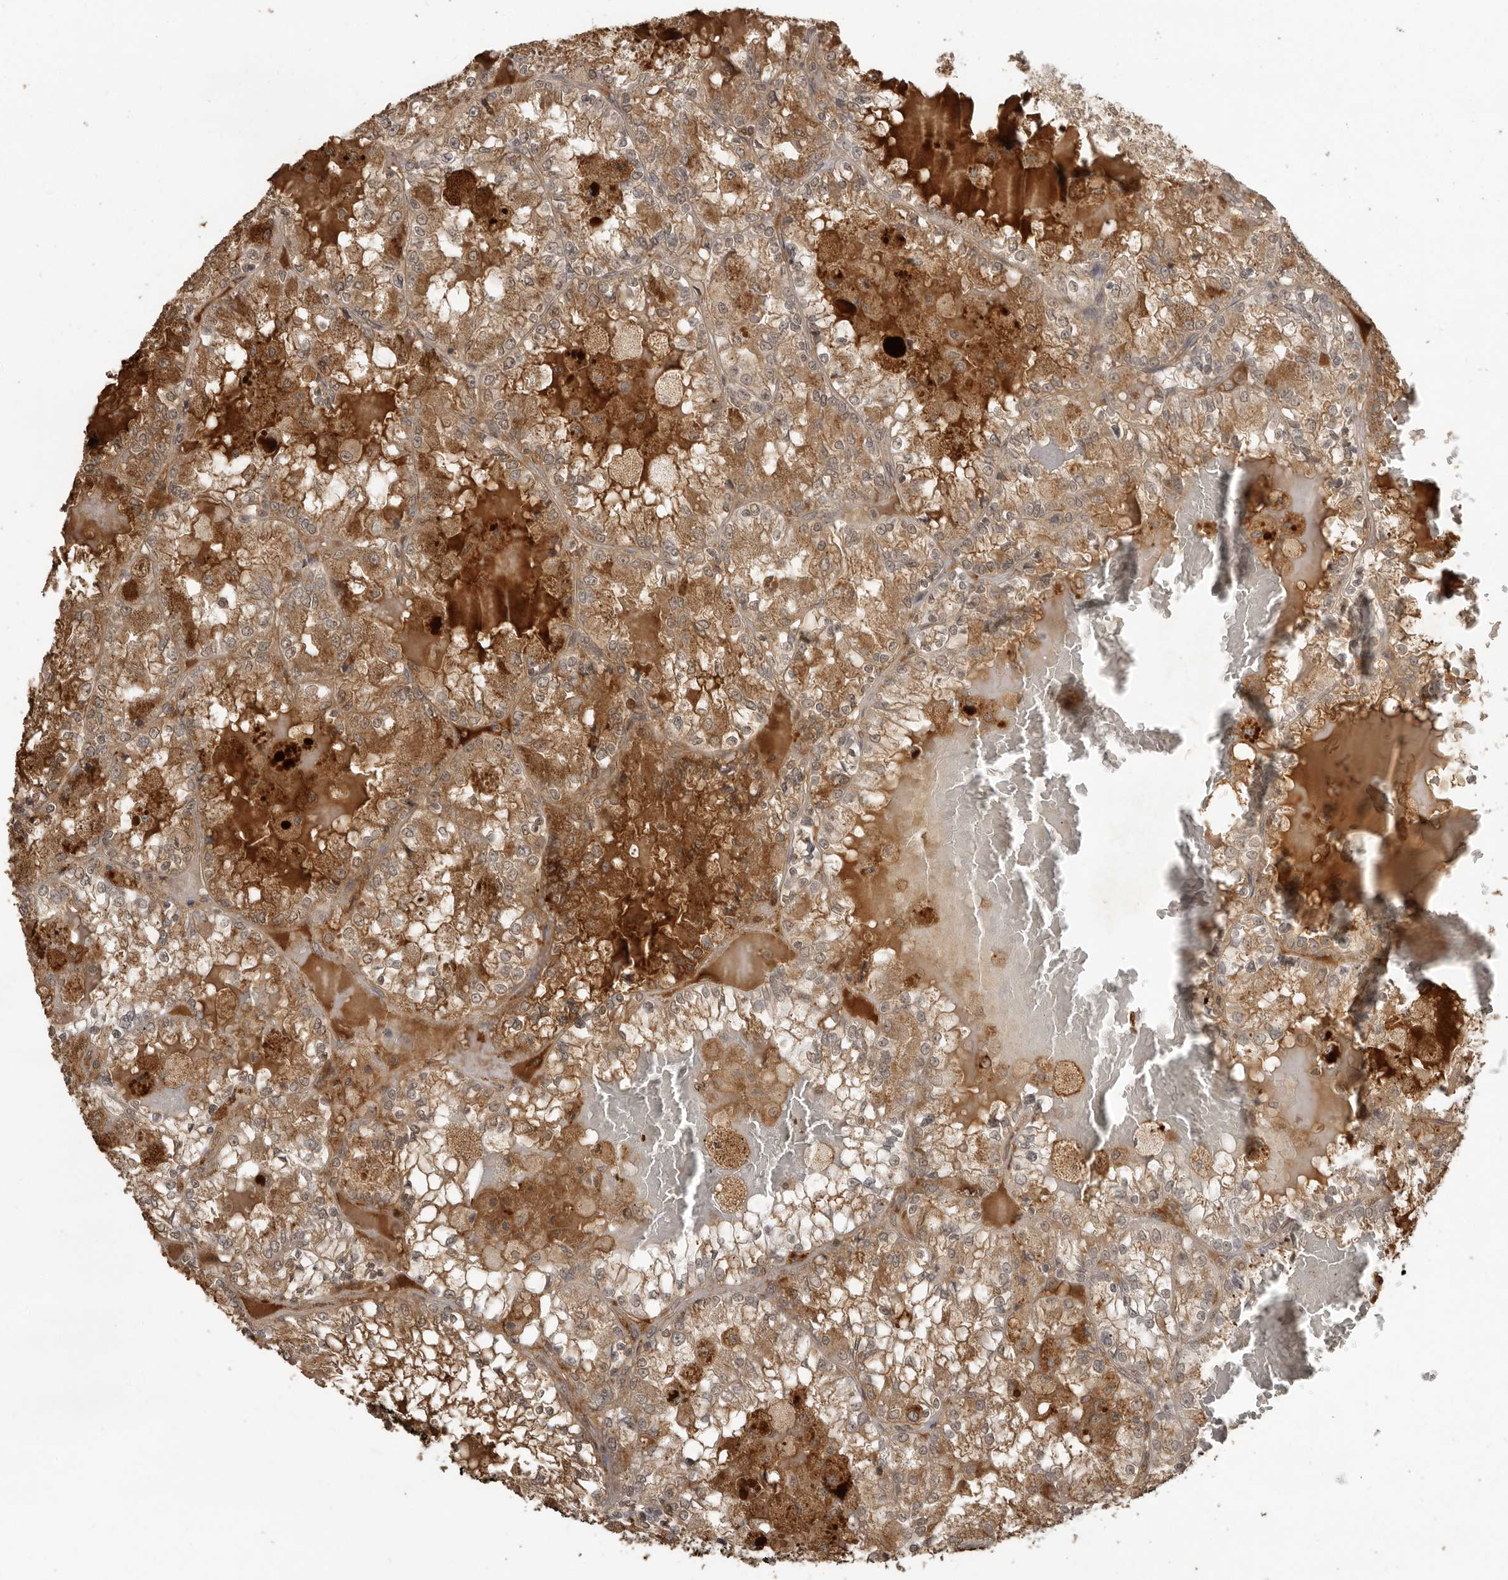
{"staining": {"intensity": "moderate", "quantity": ">75%", "location": "cytoplasmic/membranous"}, "tissue": "renal cancer", "cell_type": "Tumor cells", "image_type": "cancer", "snomed": [{"axis": "morphology", "description": "Adenocarcinoma, NOS"}, {"axis": "topography", "description": "Kidney"}], "caption": "The image reveals a brown stain indicating the presence of a protein in the cytoplasmic/membranous of tumor cells in renal cancer. (DAB IHC, brown staining for protein, blue staining for nuclei).", "gene": "CTF1", "patient": {"sex": "female", "age": 56}}